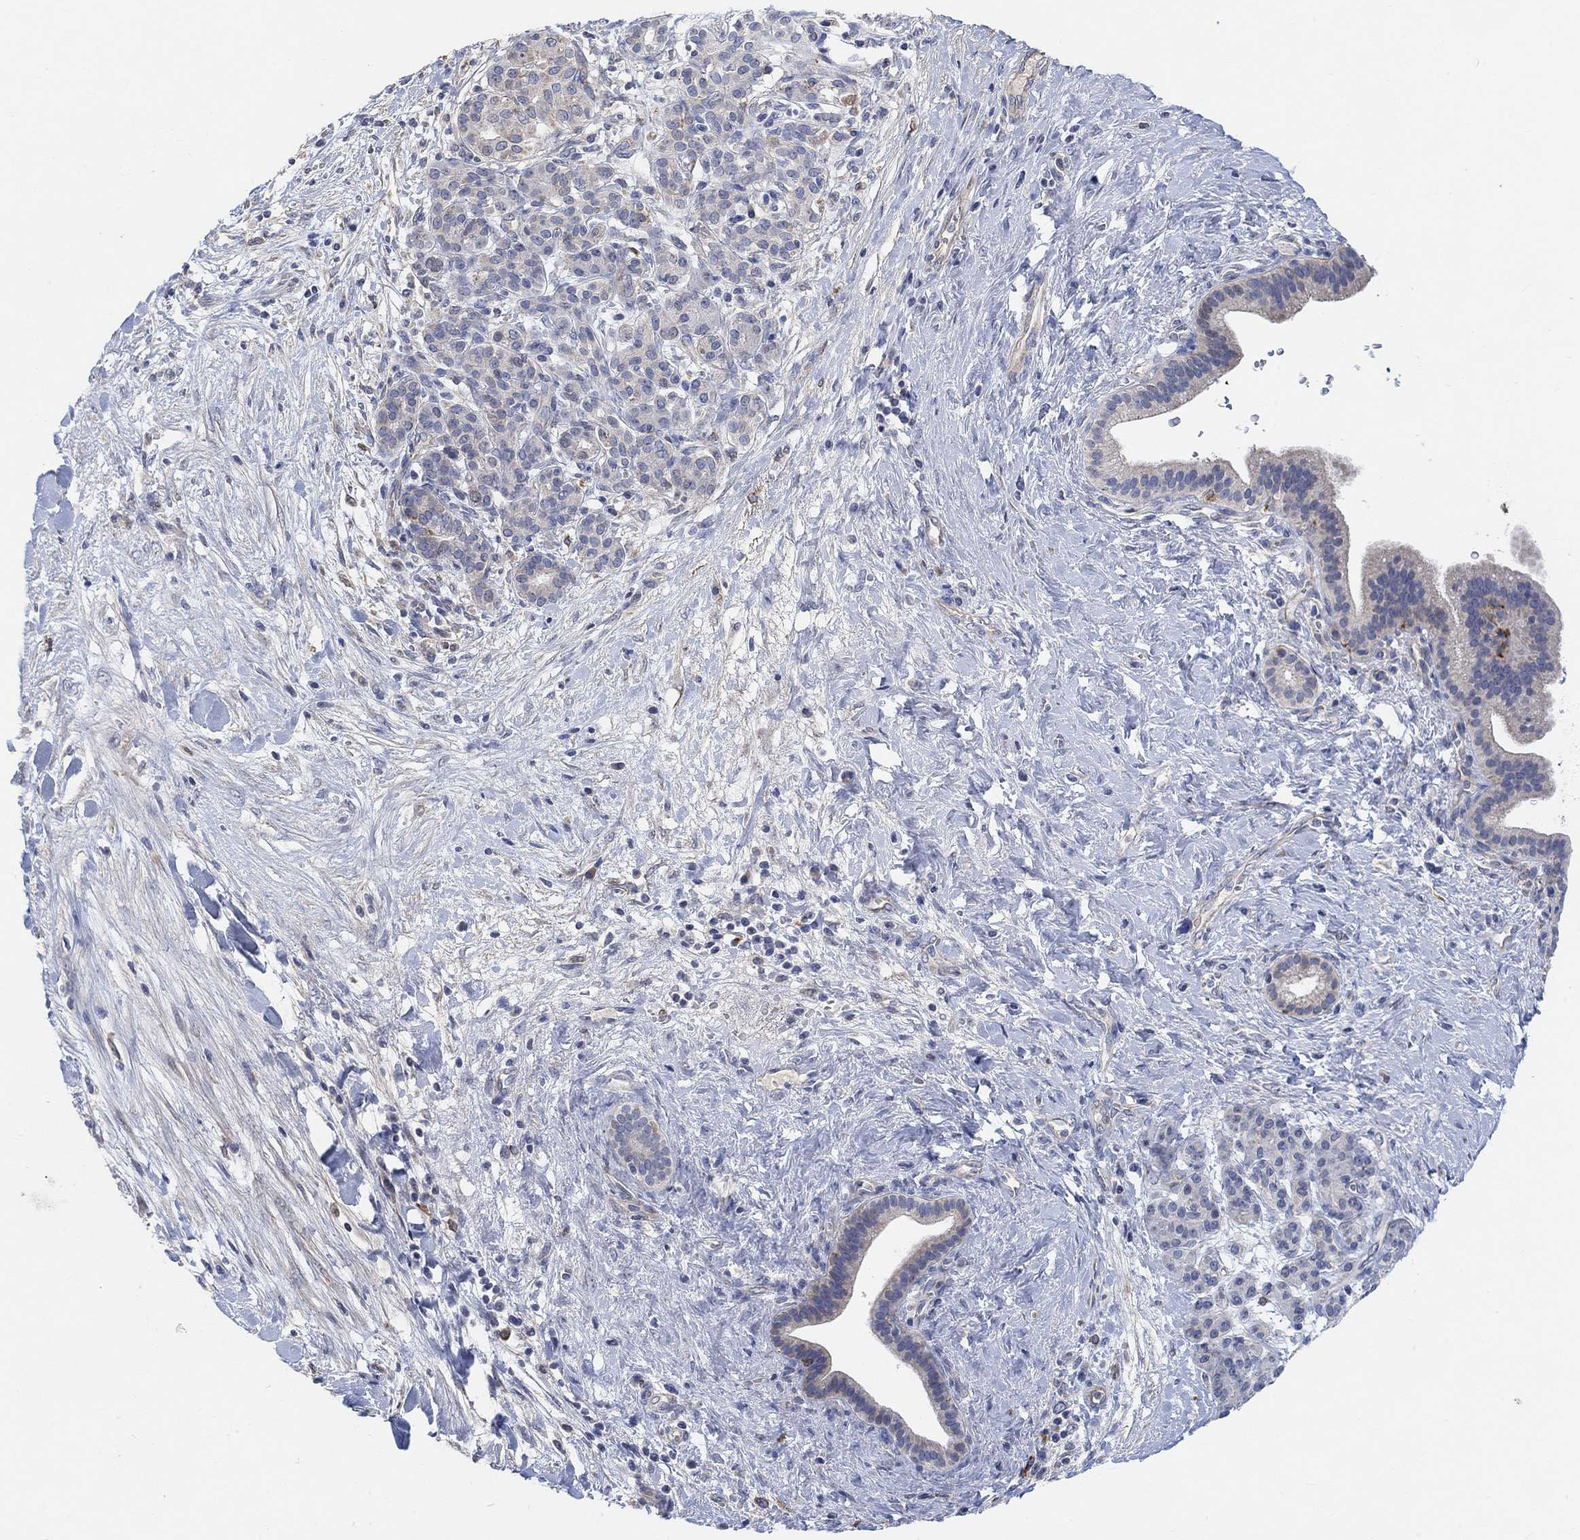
{"staining": {"intensity": "weak", "quantity": ">75%", "location": "cytoplasmic/membranous"}, "tissue": "pancreatic cancer", "cell_type": "Tumor cells", "image_type": "cancer", "snomed": [{"axis": "morphology", "description": "Adenocarcinoma, NOS"}, {"axis": "topography", "description": "Pancreas"}], "caption": "This photomicrograph demonstrates immunohistochemistry (IHC) staining of pancreatic cancer, with low weak cytoplasmic/membranous staining in about >75% of tumor cells.", "gene": "HCRTR1", "patient": {"sex": "male", "age": 44}}